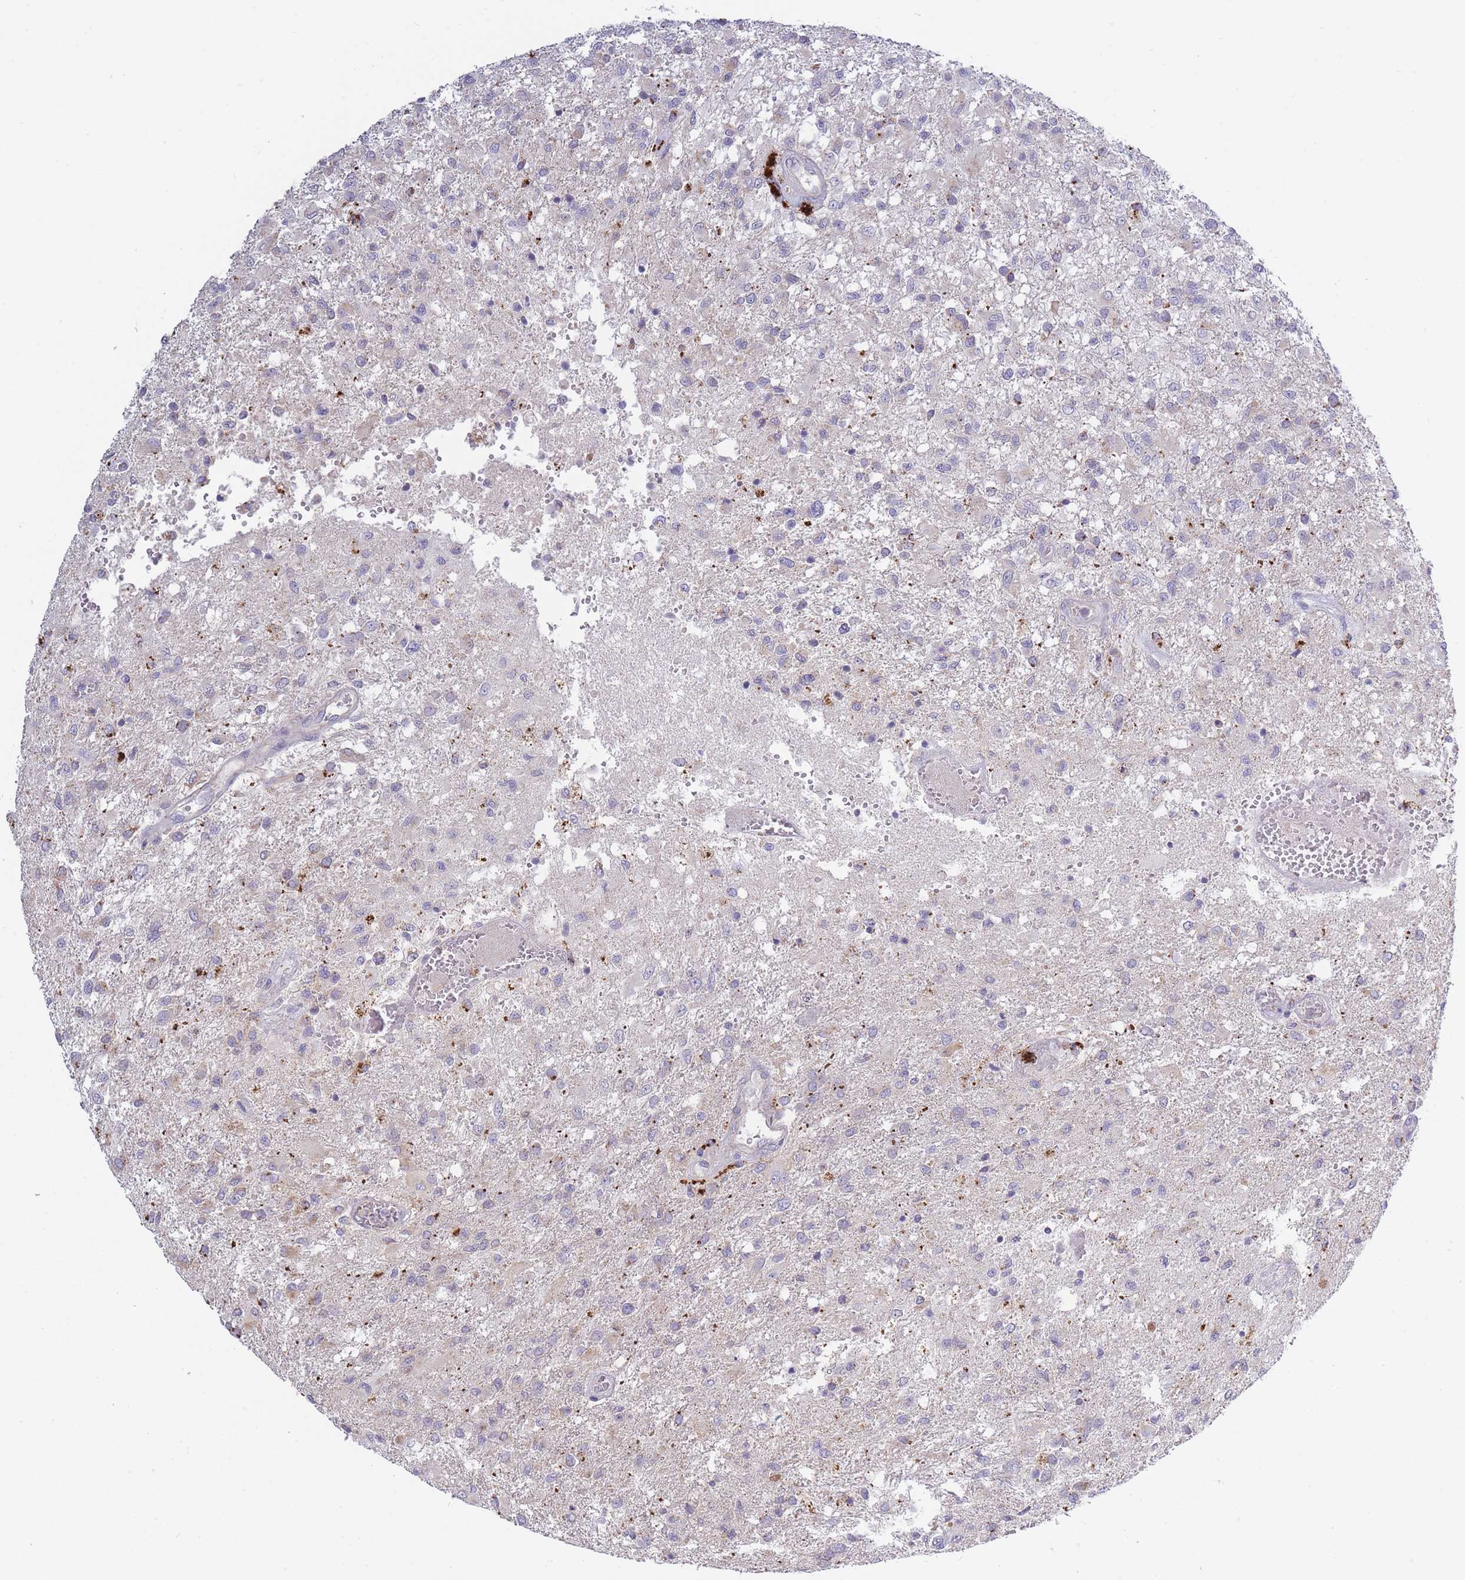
{"staining": {"intensity": "moderate", "quantity": "<25%", "location": "cytoplasmic/membranous"}, "tissue": "glioma", "cell_type": "Tumor cells", "image_type": "cancer", "snomed": [{"axis": "morphology", "description": "Glioma, malignant, High grade"}, {"axis": "topography", "description": "Brain"}], "caption": "This is an image of immunohistochemistry staining of glioma, which shows moderate expression in the cytoplasmic/membranous of tumor cells.", "gene": "TRIM61", "patient": {"sex": "female", "age": 74}}